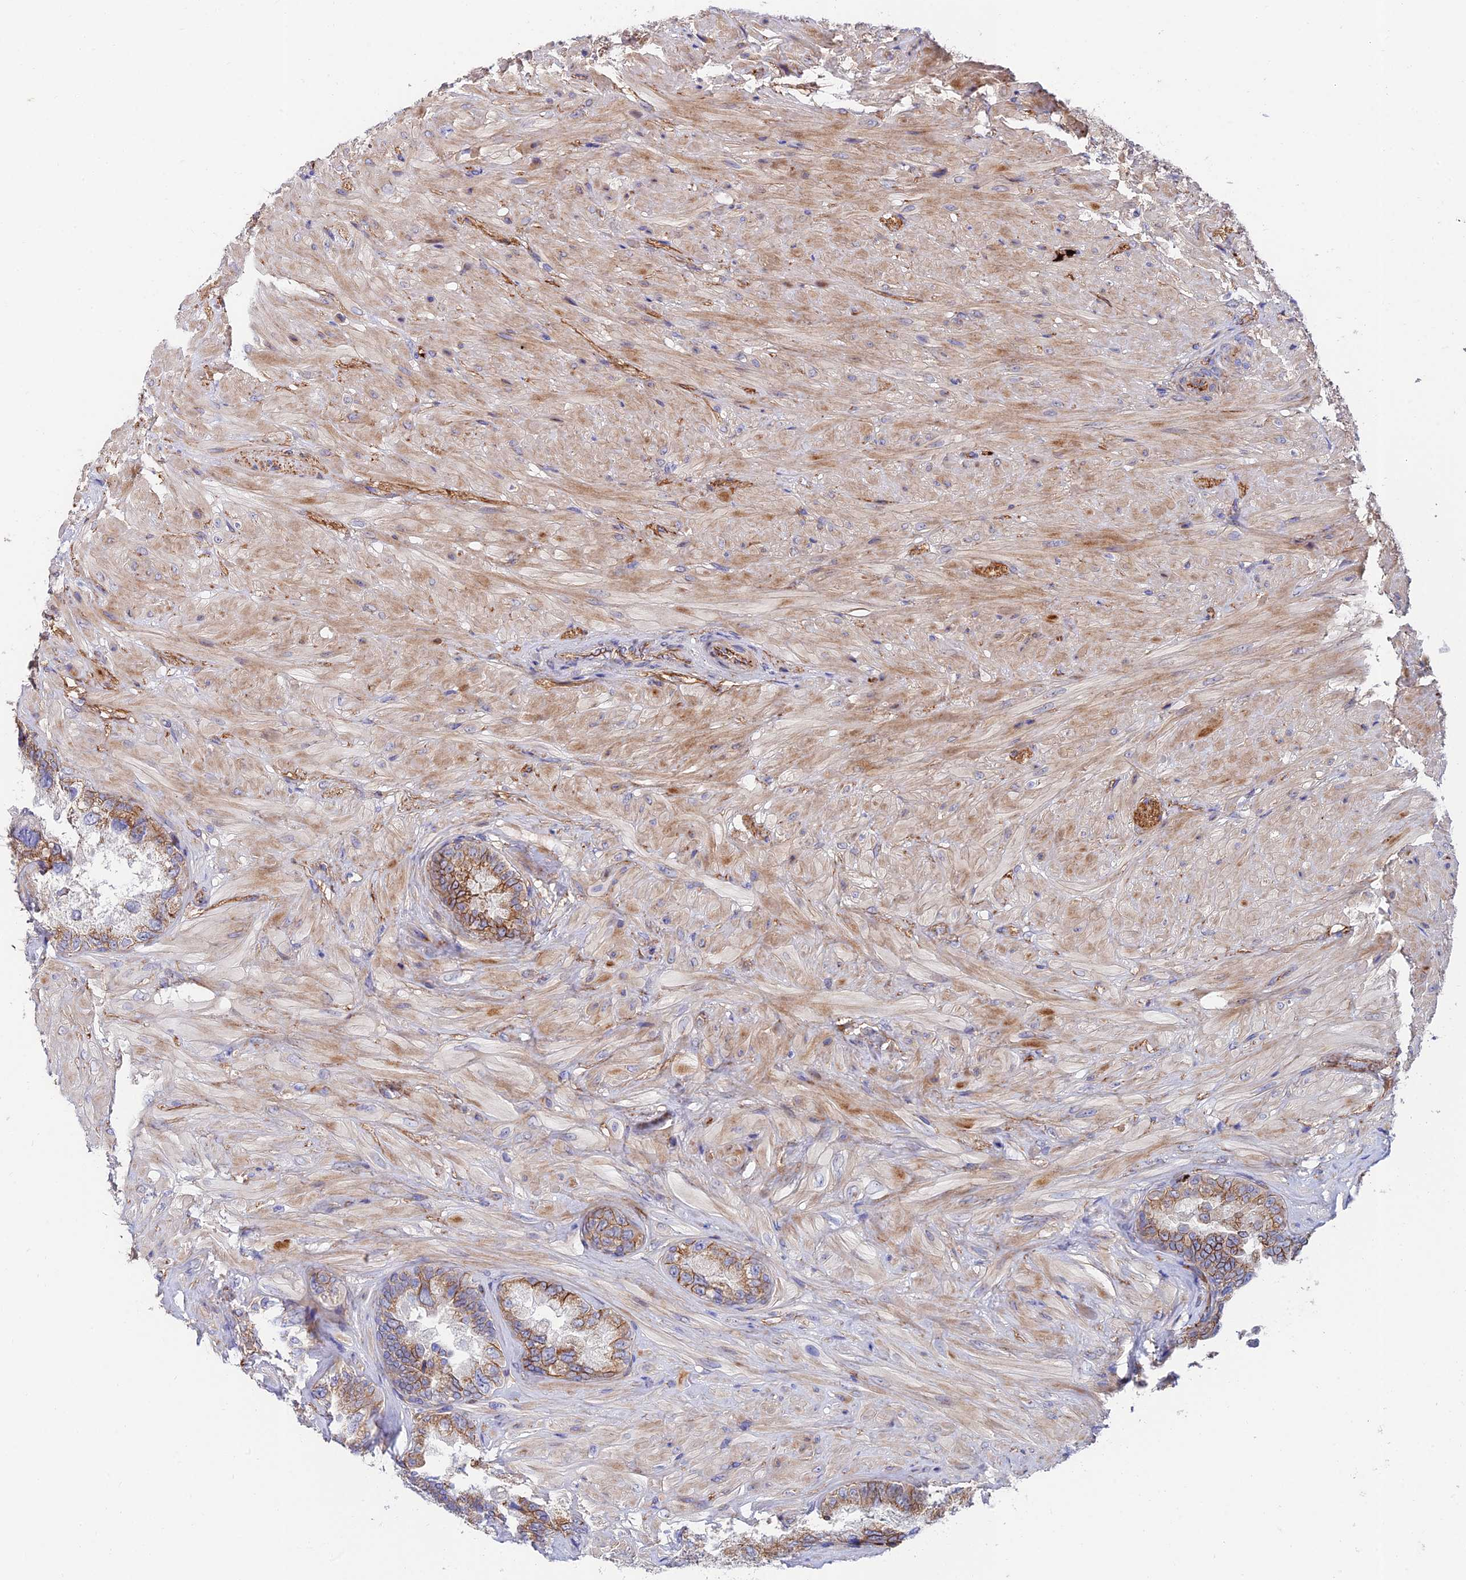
{"staining": {"intensity": "moderate", "quantity": ">75%", "location": "cytoplasmic/membranous"}, "tissue": "seminal vesicle", "cell_type": "Glandular cells", "image_type": "normal", "snomed": [{"axis": "morphology", "description": "Normal tissue, NOS"}, {"axis": "topography", "description": "Seminal veicle"}, {"axis": "topography", "description": "Peripheral nerve tissue"}], "caption": "Moderate cytoplasmic/membranous protein positivity is seen in approximately >75% of glandular cells in seminal vesicle. The protein of interest is shown in brown color, while the nuclei are stained blue.", "gene": "ADGRF3", "patient": {"sex": "male", "age": 67}}